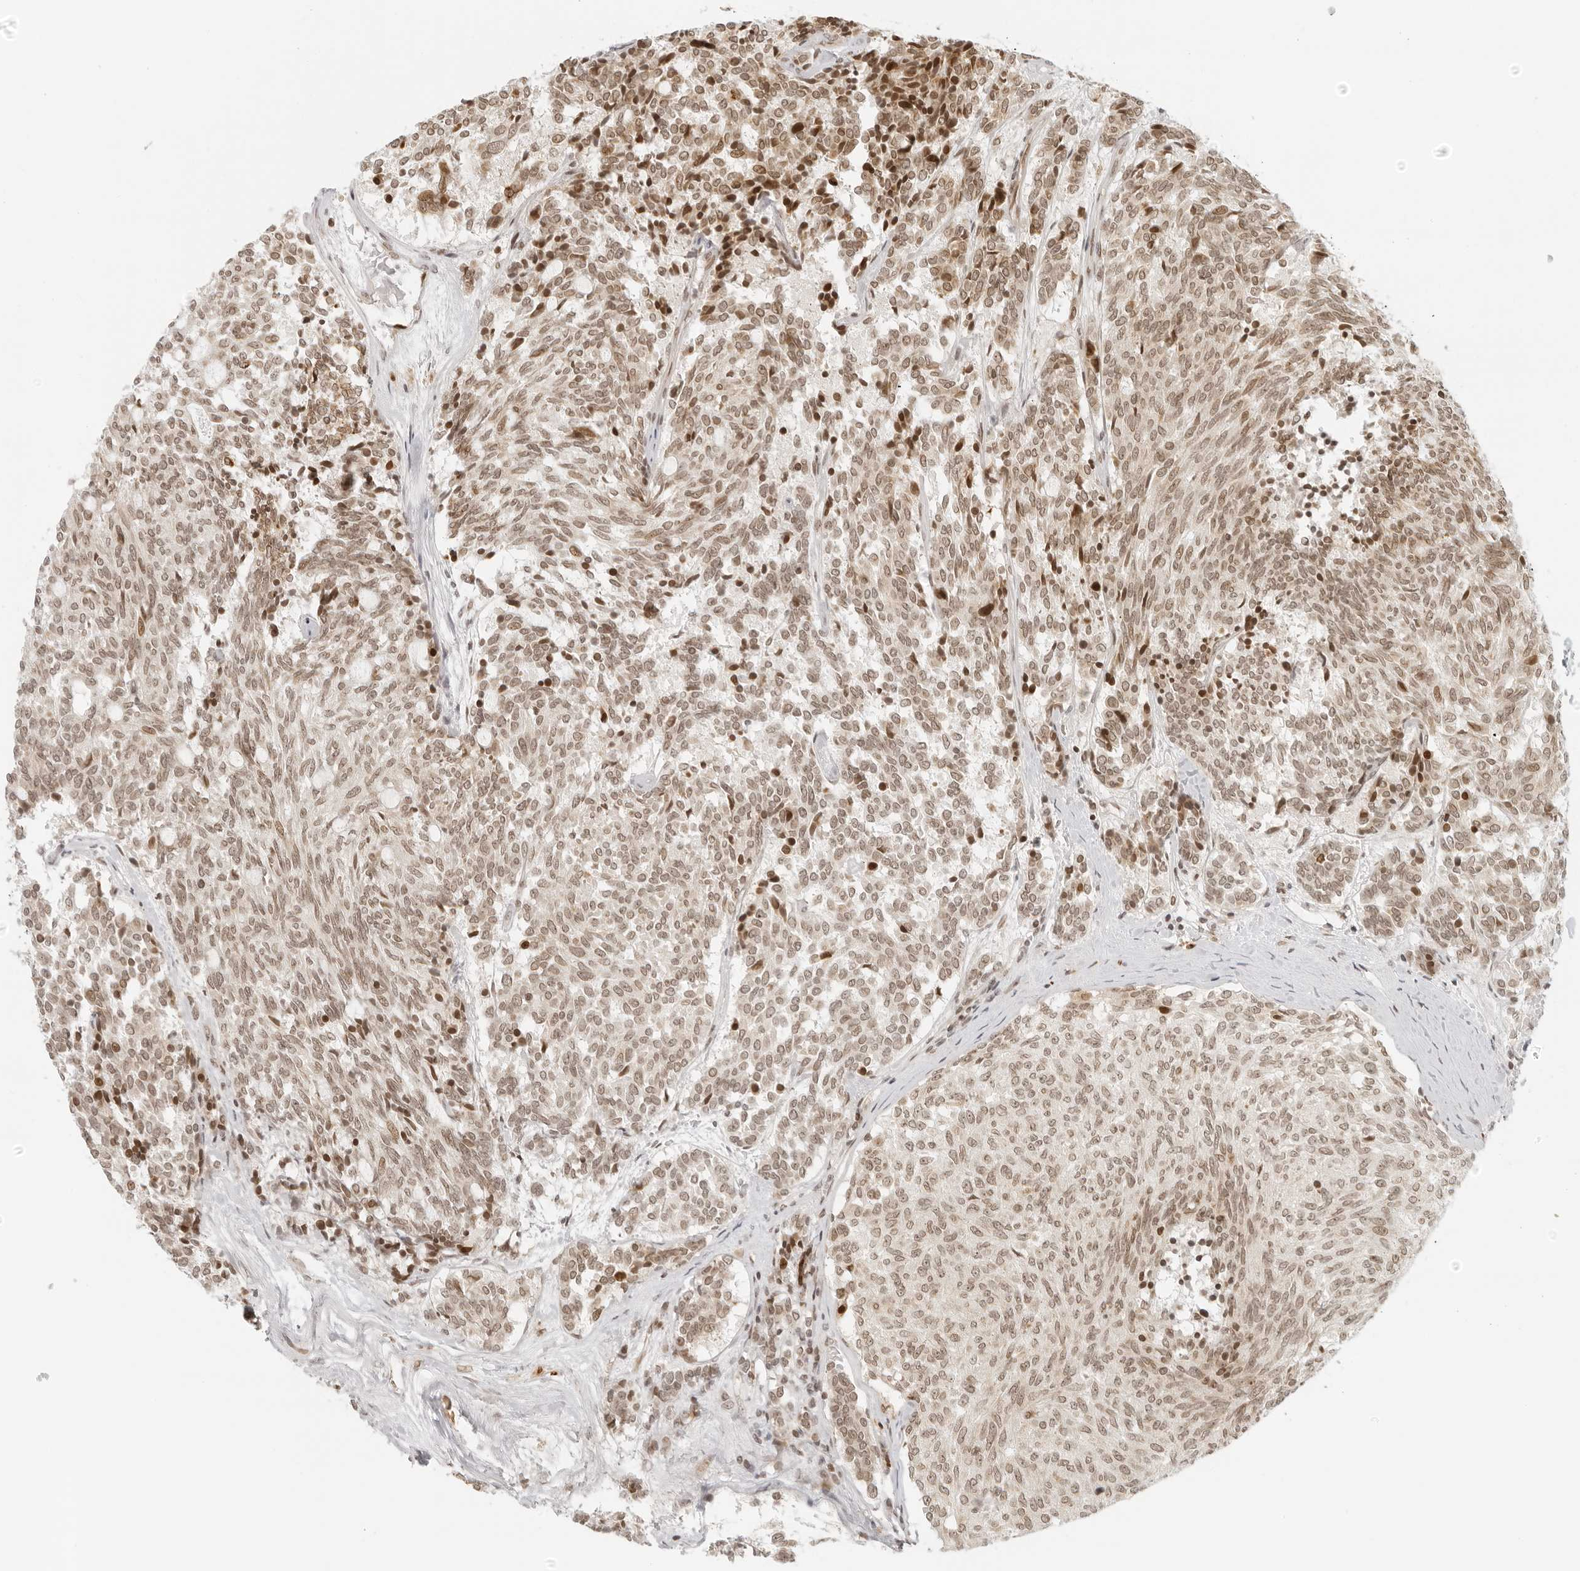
{"staining": {"intensity": "weak", "quantity": ">75%", "location": "nuclear"}, "tissue": "carcinoid", "cell_type": "Tumor cells", "image_type": "cancer", "snomed": [{"axis": "morphology", "description": "Carcinoid, malignant, NOS"}, {"axis": "topography", "description": "Pancreas"}], "caption": "Protein staining of carcinoid tissue reveals weak nuclear staining in approximately >75% of tumor cells.", "gene": "ZNF407", "patient": {"sex": "female", "age": 54}}